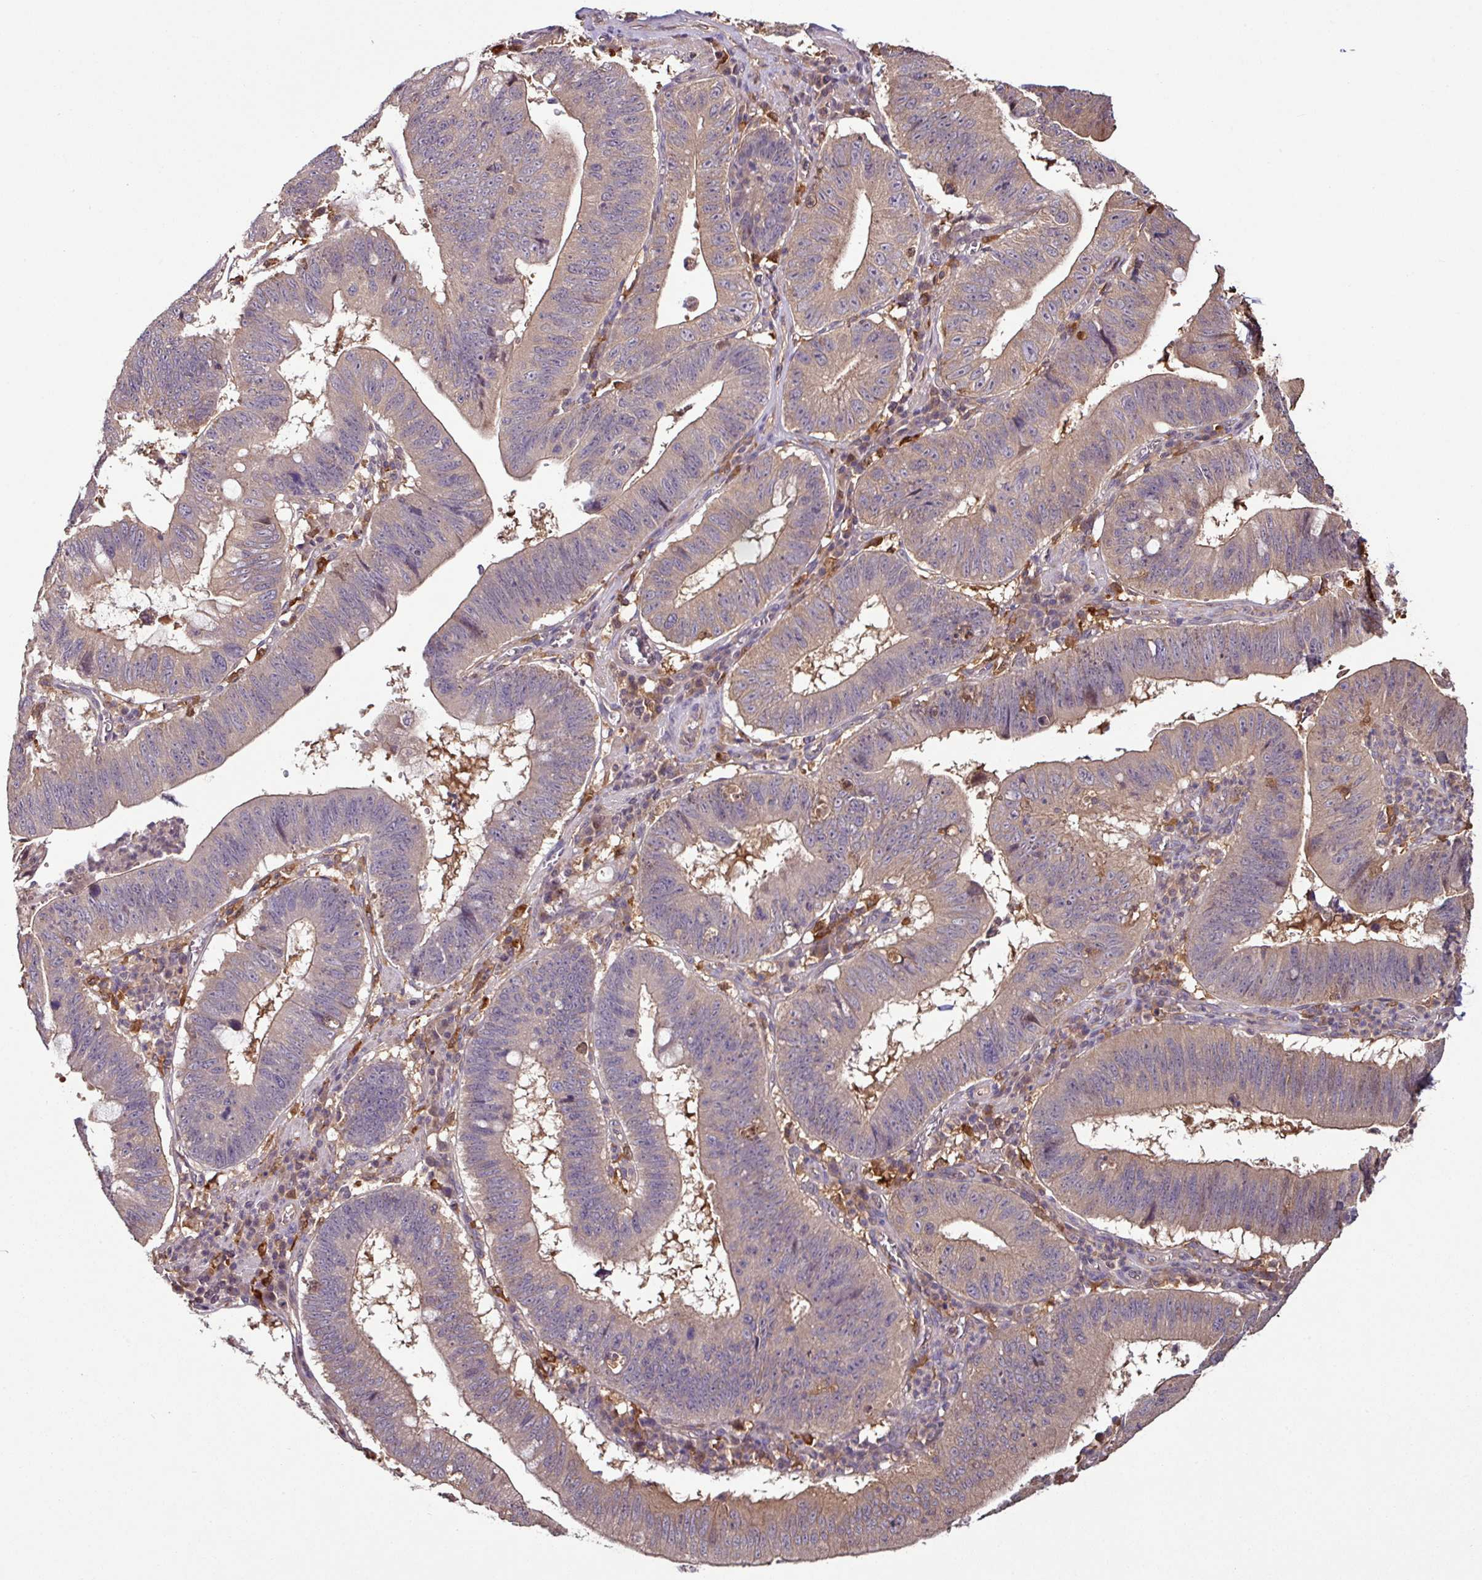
{"staining": {"intensity": "weak", "quantity": "25%-75%", "location": "cytoplasmic/membranous"}, "tissue": "stomach cancer", "cell_type": "Tumor cells", "image_type": "cancer", "snomed": [{"axis": "morphology", "description": "Adenocarcinoma, NOS"}, {"axis": "topography", "description": "Stomach"}], "caption": "The photomicrograph displays a brown stain indicating the presence of a protein in the cytoplasmic/membranous of tumor cells in stomach cancer (adenocarcinoma). The protein is shown in brown color, while the nuclei are stained blue.", "gene": "GNPDA1", "patient": {"sex": "male", "age": 59}}